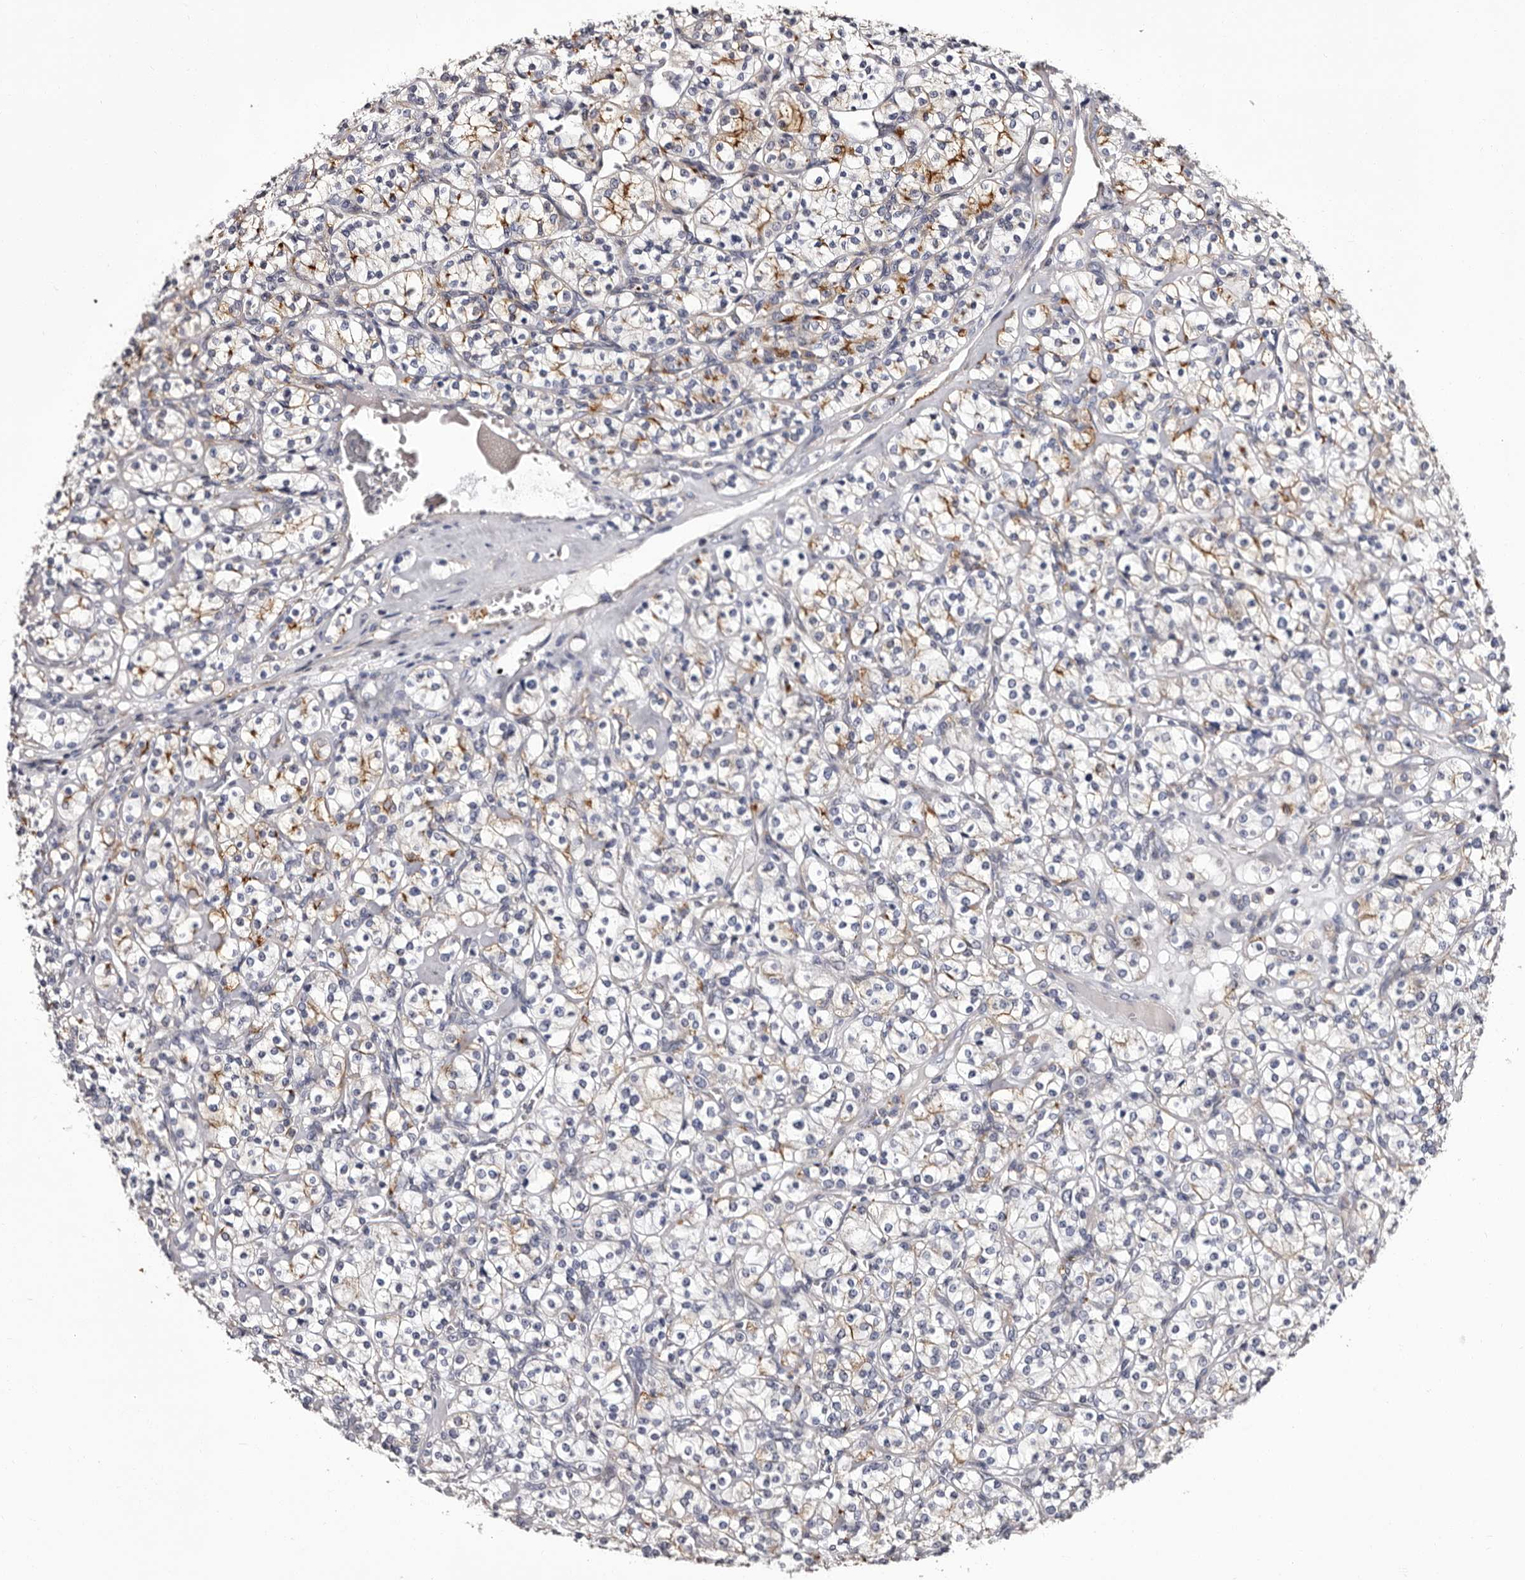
{"staining": {"intensity": "moderate", "quantity": "25%-75%", "location": "cytoplasmic/membranous"}, "tissue": "renal cancer", "cell_type": "Tumor cells", "image_type": "cancer", "snomed": [{"axis": "morphology", "description": "Adenocarcinoma, NOS"}, {"axis": "topography", "description": "Kidney"}], "caption": "Immunohistochemical staining of human renal cancer (adenocarcinoma) exhibits moderate cytoplasmic/membranous protein staining in approximately 25%-75% of tumor cells.", "gene": "AUNIP", "patient": {"sex": "male", "age": 77}}